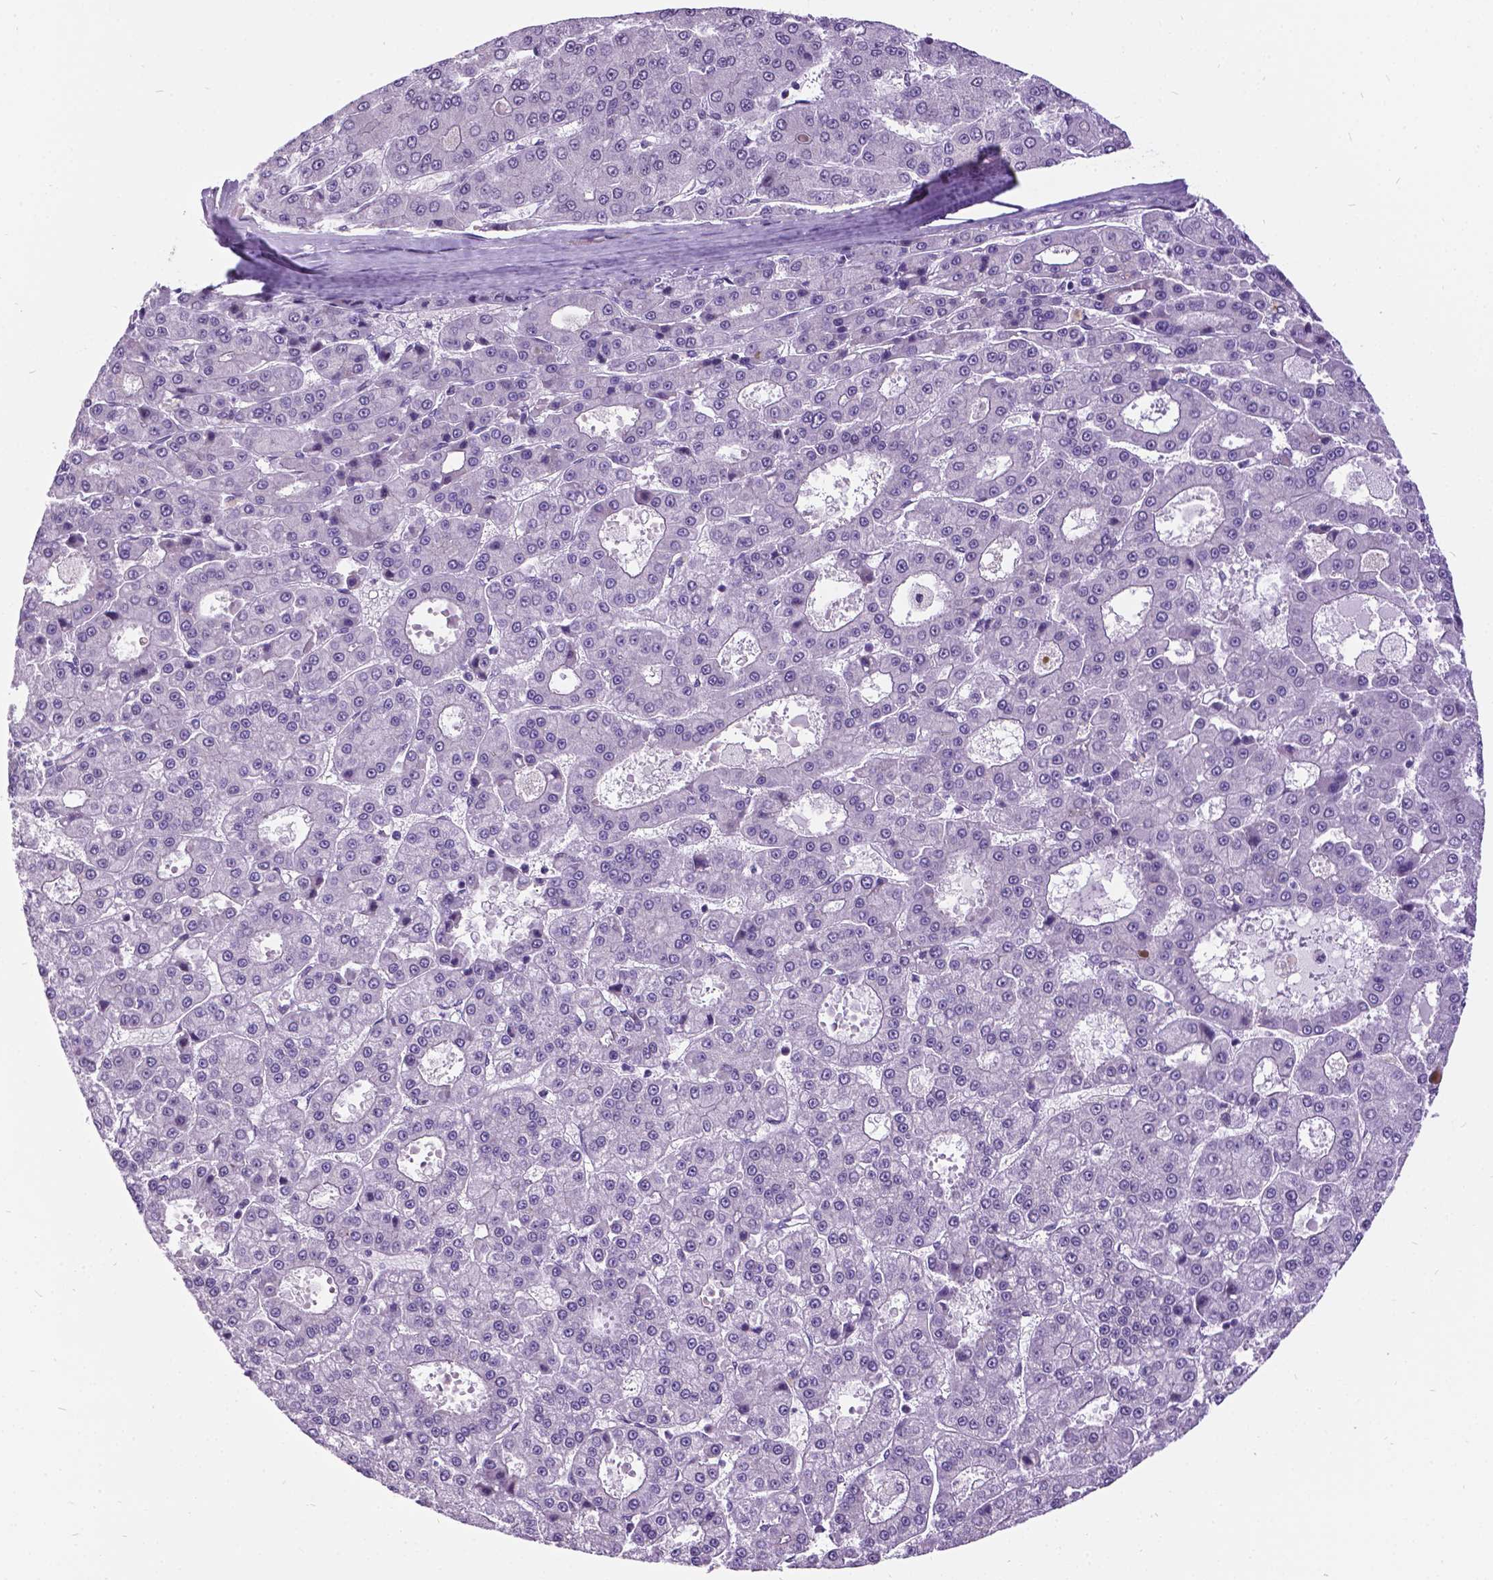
{"staining": {"intensity": "negative", "quantity": "none", "location": "none"}, "tissue": "liver cancer", "cell_type": "Tumor cells", "image_type": "cancer", "snomed": [{"axis": "morphology", "description": "Carcinoma, Hepatocellular, NOS"}, {"axis": "topography", "description": "Liver"}], "caption": "This is a photomicrograph of IHC staining of liver hepatocellular carcinoma, which shows no positivity in tumor cells. (DAB (3,3'-diaminobenzidine) IHC, high magnification).", "gene": "DPF3", "patient": {"sex": "male", "age": 70}}